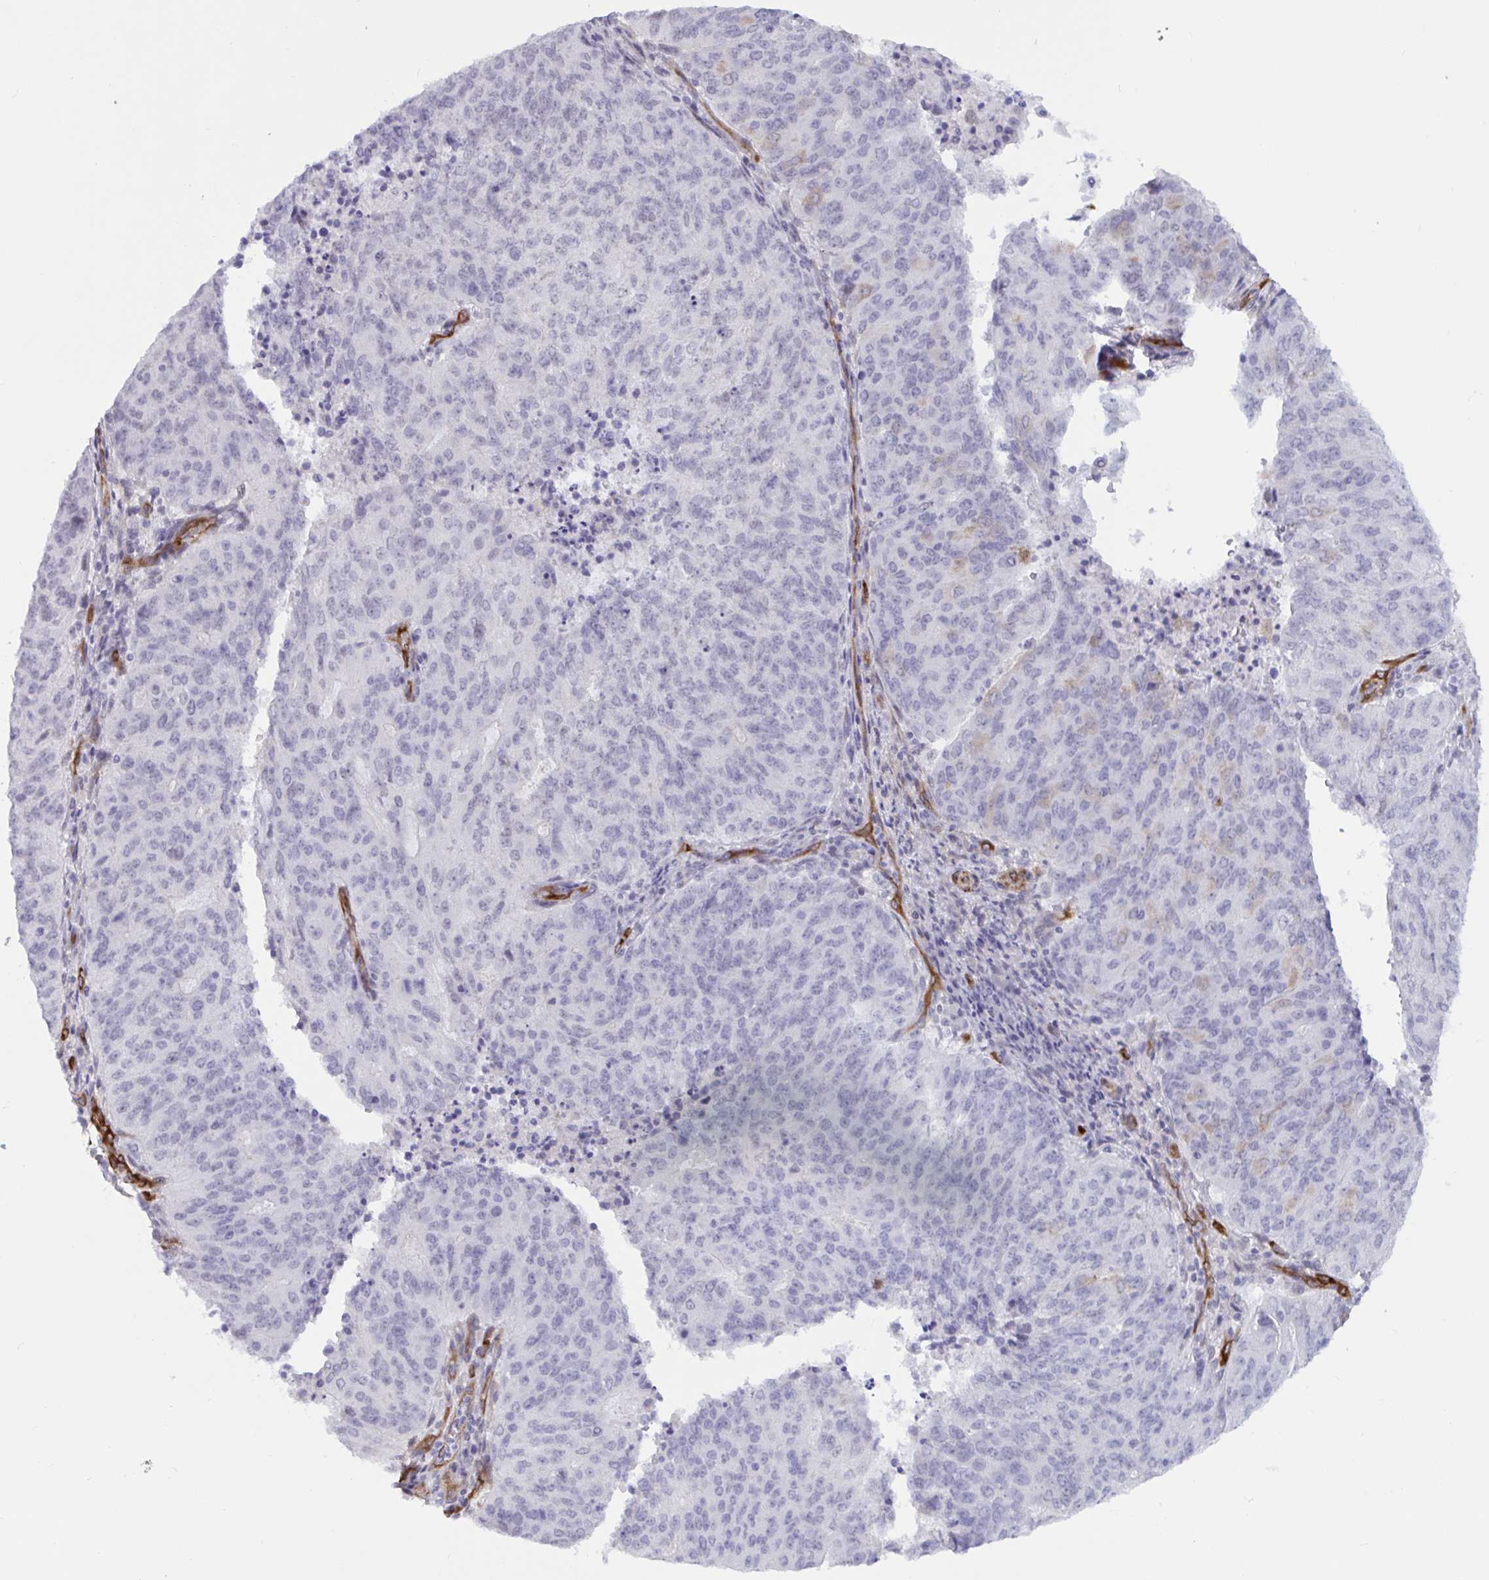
{"staining": {"intensity": "negative", "quantity": "none", "location": "none"}, "tissue": "endometrial cancer", "cell_type": "Tumor cells", "image_type": "cancer", "snomed": [{"axis": "morphology", "description": "Adenocarcinoma, NOS"}, {"axis": "topography", "description": "Endometrium"}], "caption": "Immunohistochemistry (IHC) micrograph of endometrial adenocarcinoma stained for a protein (brown), which displays no expression in tumor cells.", "gene": "EML1", "patient": {"sex": "female", "age": 82}}